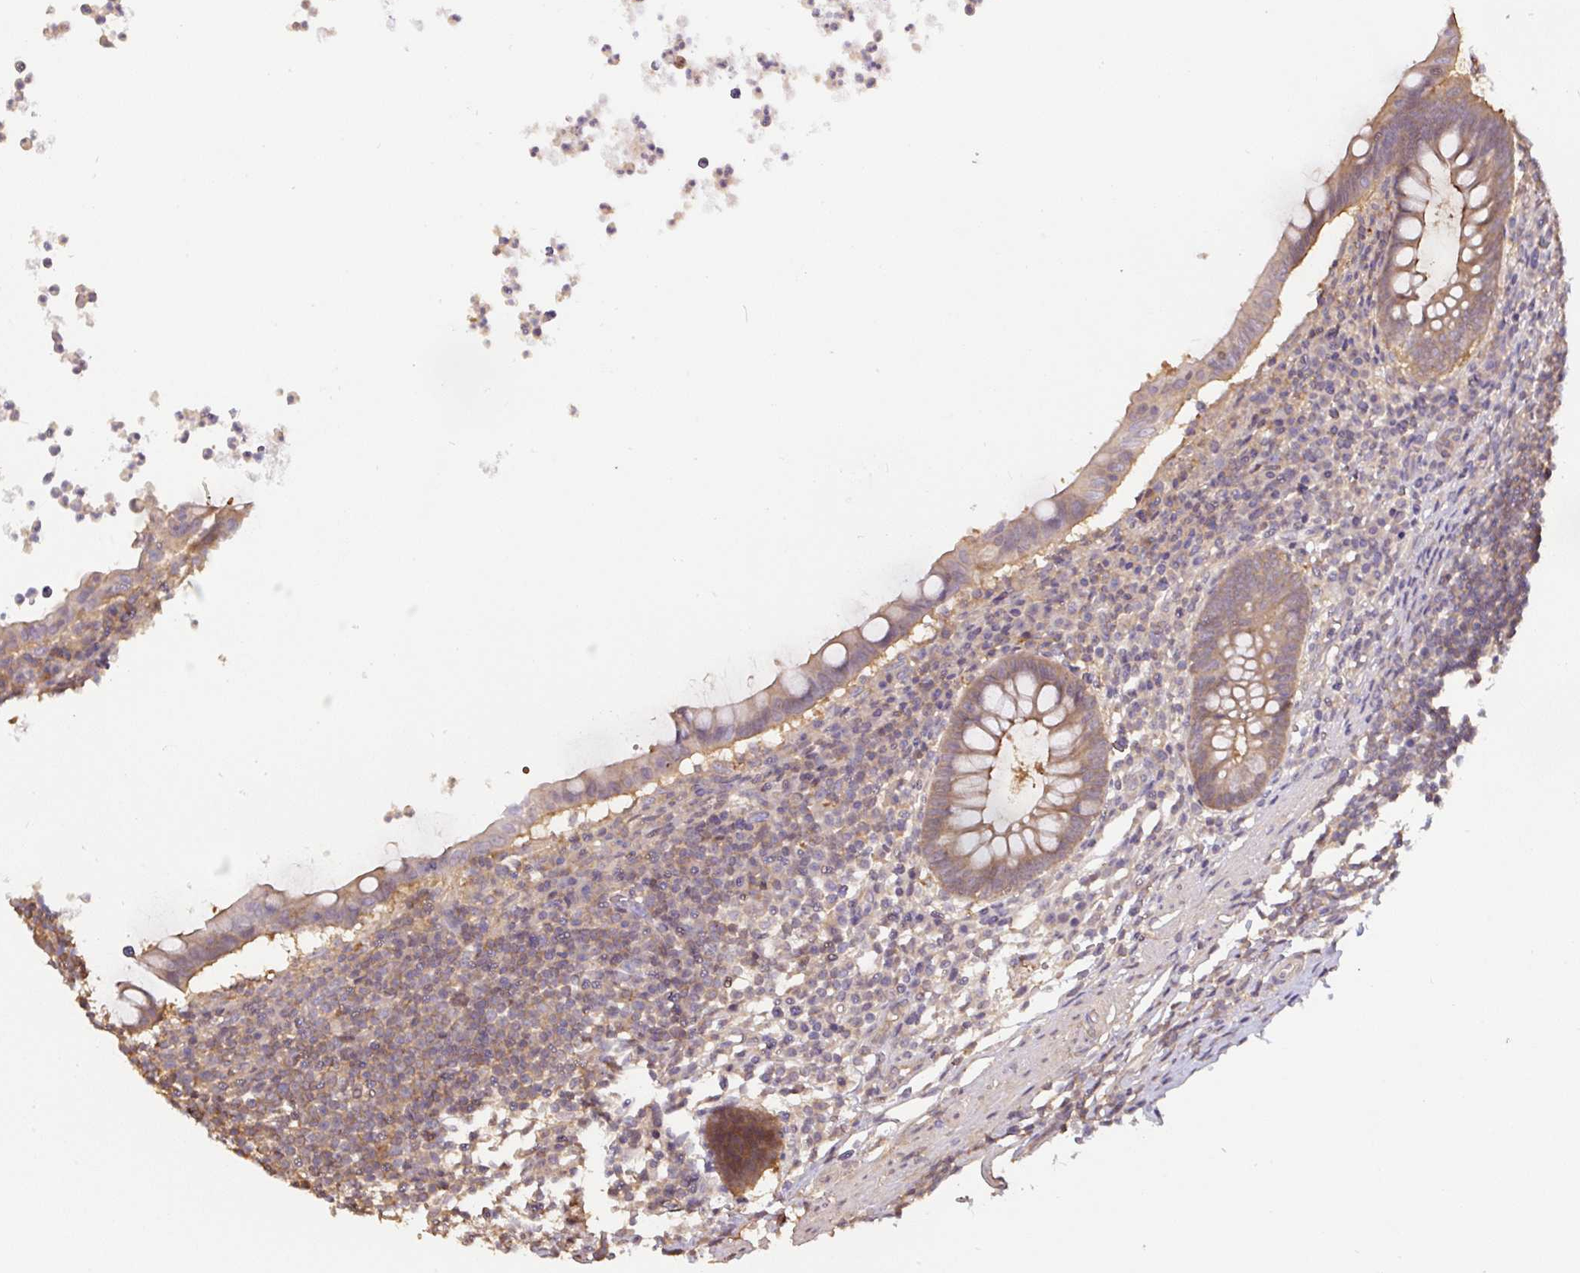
{"staining": {"intensity": "moderate", "quantity": ">75%", "location": "cytoplasmic/membranous"}, "tissue": "appendix", "cell_type": "Glandular cells", "image_type": "normal", "snomed": [{"axis": "morphology", "description": "Normal tissue, NOS"}, {"axis": "topography", "description": "Appendix"}], "caption": "A medium amount of moderate cytoplasmic/membranous staining is present in approximately >75% of glandular cells in benign appendix. Using DAB (brown) and hematoxylin (blue) stains, captured at high magnification using brightfield microscopy.", "gene": "ST13", "patient": {"sex": "female", "age": 56}}